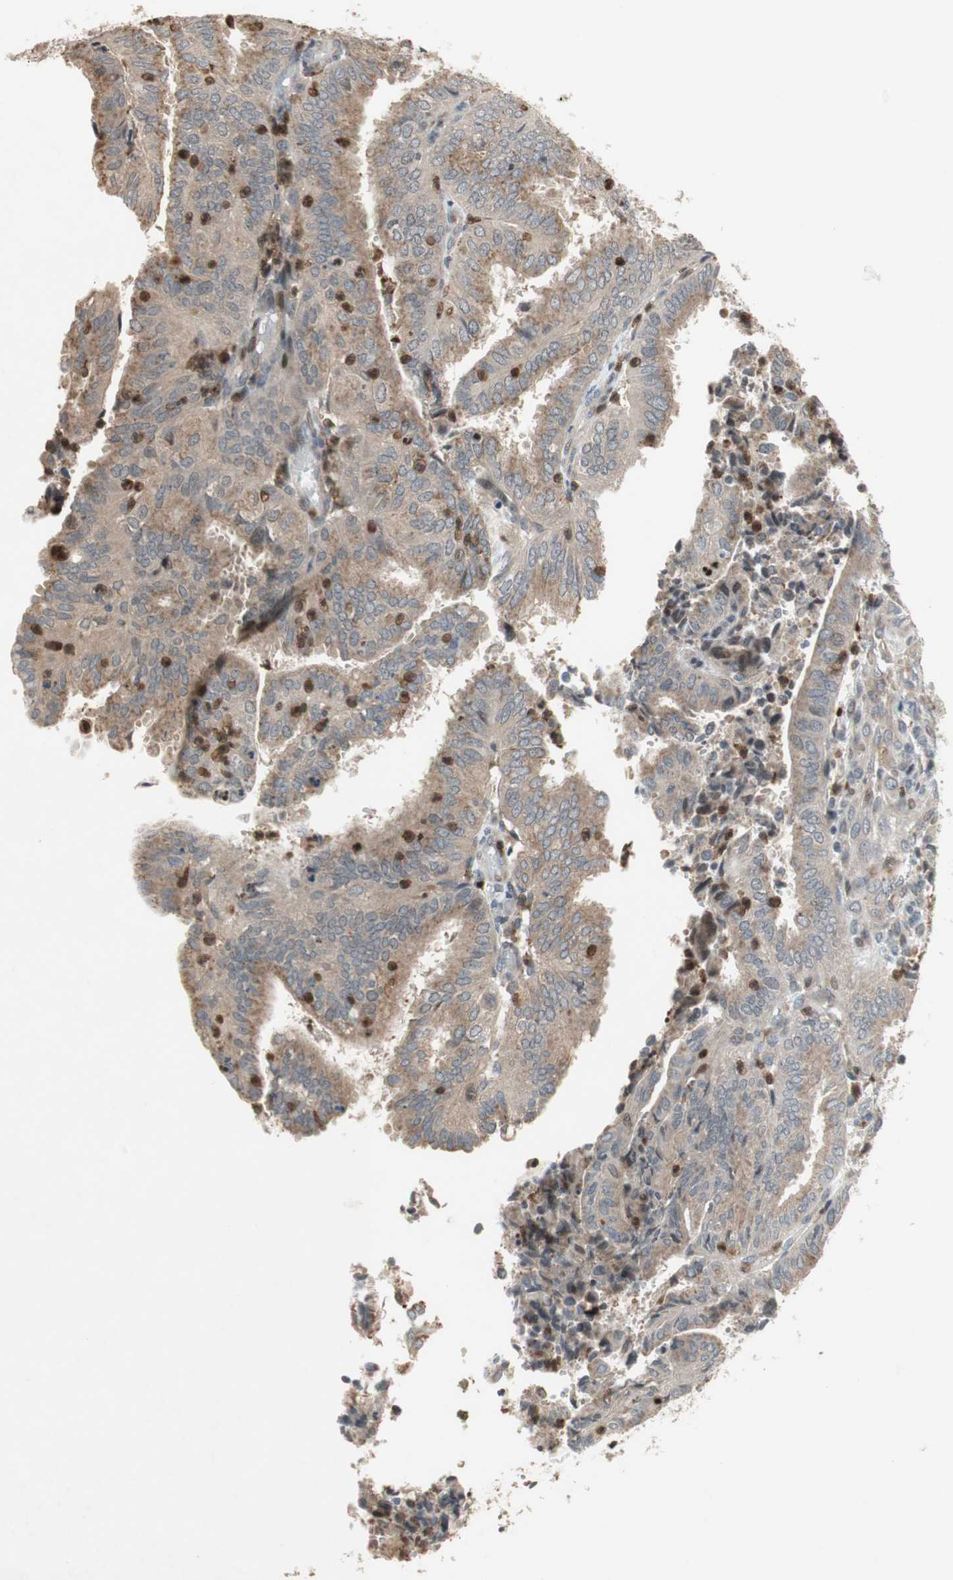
{"staining": {"intensity": "moderate", "quantity": "<25%", "location": "cytoplasmic/membranous,nuclear"}, "tissue": "endometrial cancer", "cell_type": "Tumor cells", "image_type": "cancer", "snomed": [{"axis": "morphology", "description": "Adenocarcinoma, NOS"}, {"axis": "topography", "description": "Uterus"}], "caption": "Human adenocarcinoma (endometrial) stained for a protein (brown) displays moderate cytoplasmic/membranous and nuclear positive positivity in about <25% of tumor cells.", "gene": "SNX4", "patient": {"sex": "female", "age": 60}}